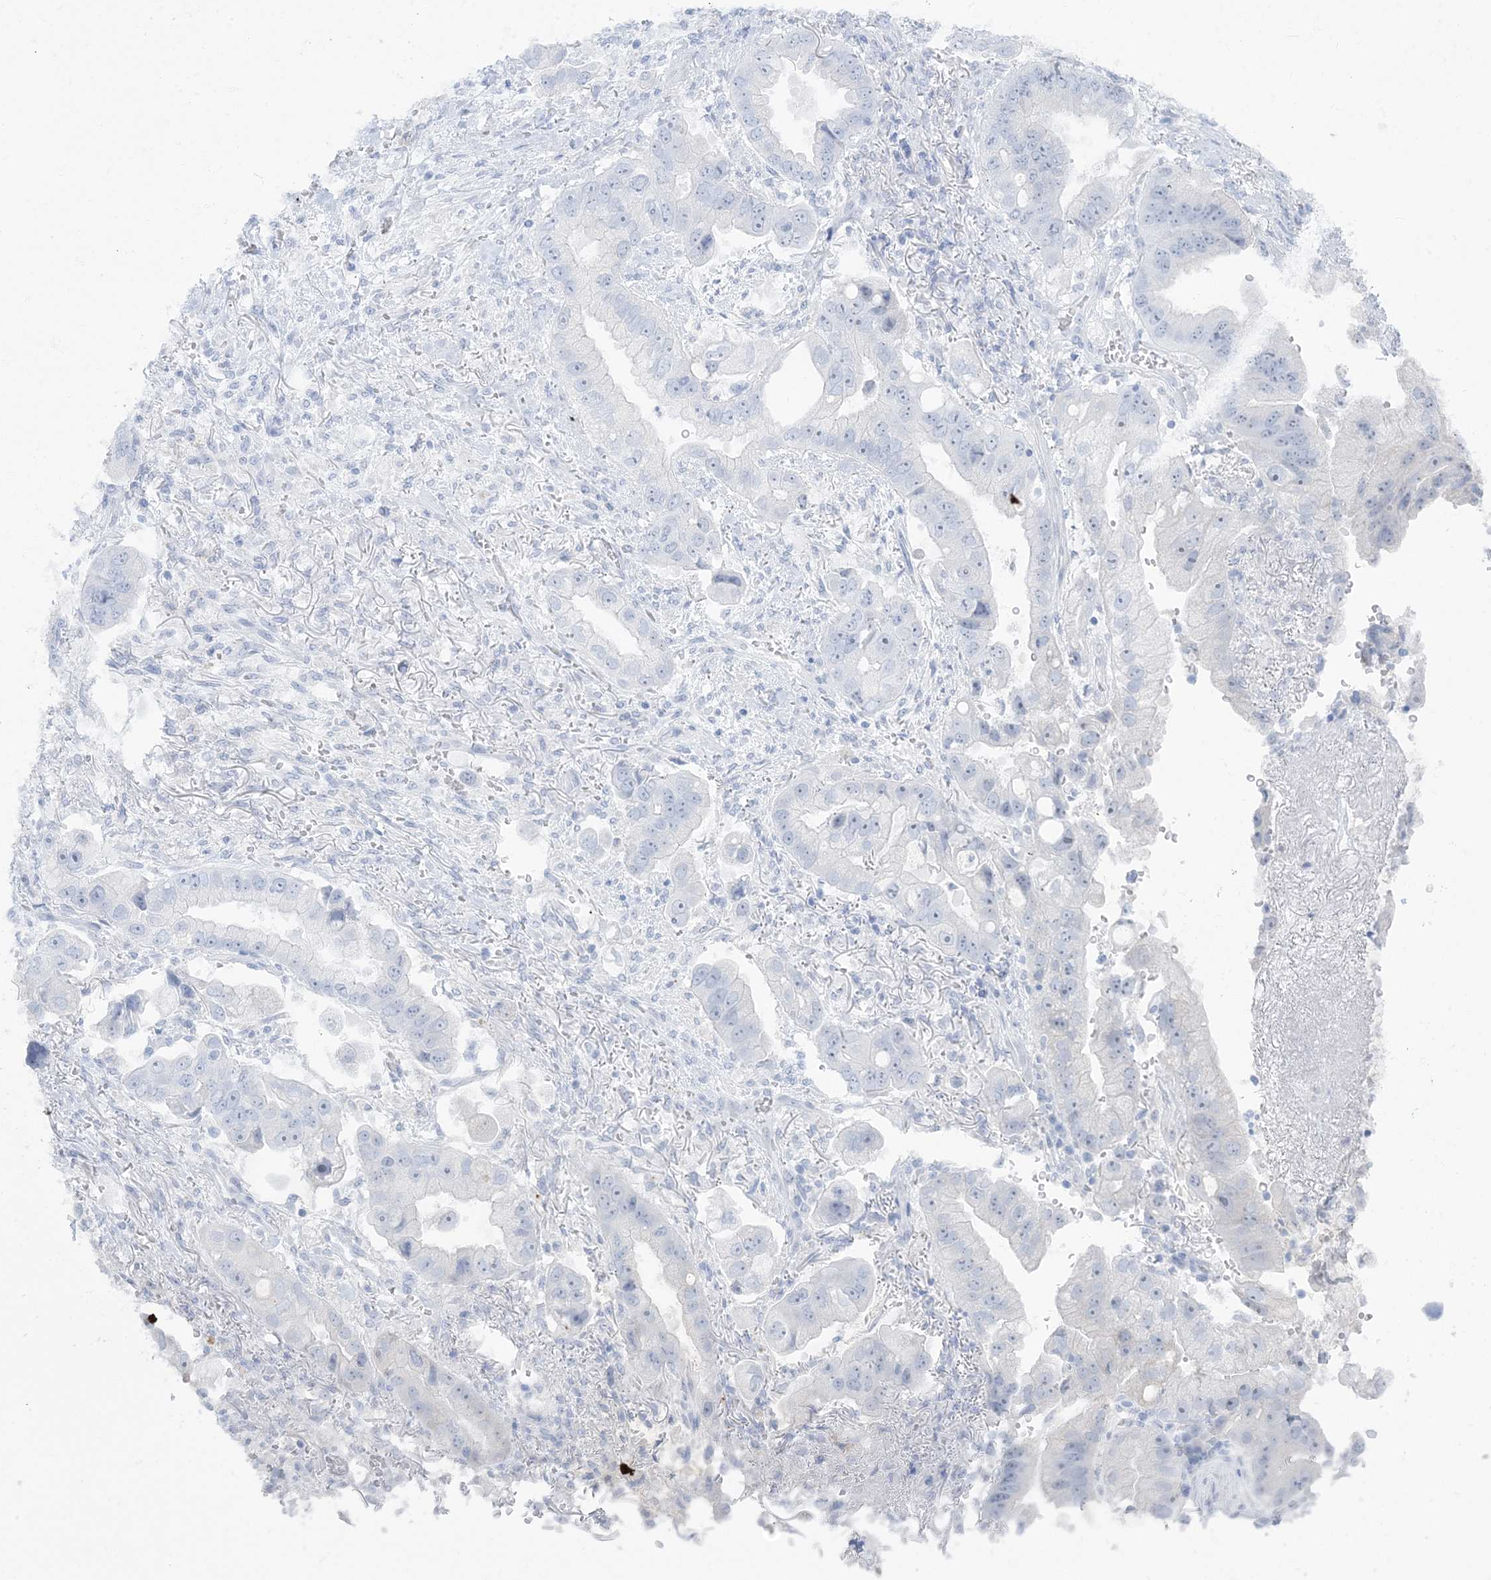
{"staining": {"intensity": "negative", "quantity": "none", "location": "none"}, "tissue": "stomach cancer", "cell_type": "Tumor cells", "image_type": "cancer", "snomed": [{"axis": "morphology", "description": "Adenocarcinoma, NOS"}, {"axis": "topography", "description": "Stomach"}], "caption": "A histopathology image of stomach adenocarcinoma stained for a protein demonstrates no brown staining in tumor cells.", "gene": "AGXT", "patient": {"sex": "male", "age": 62}}